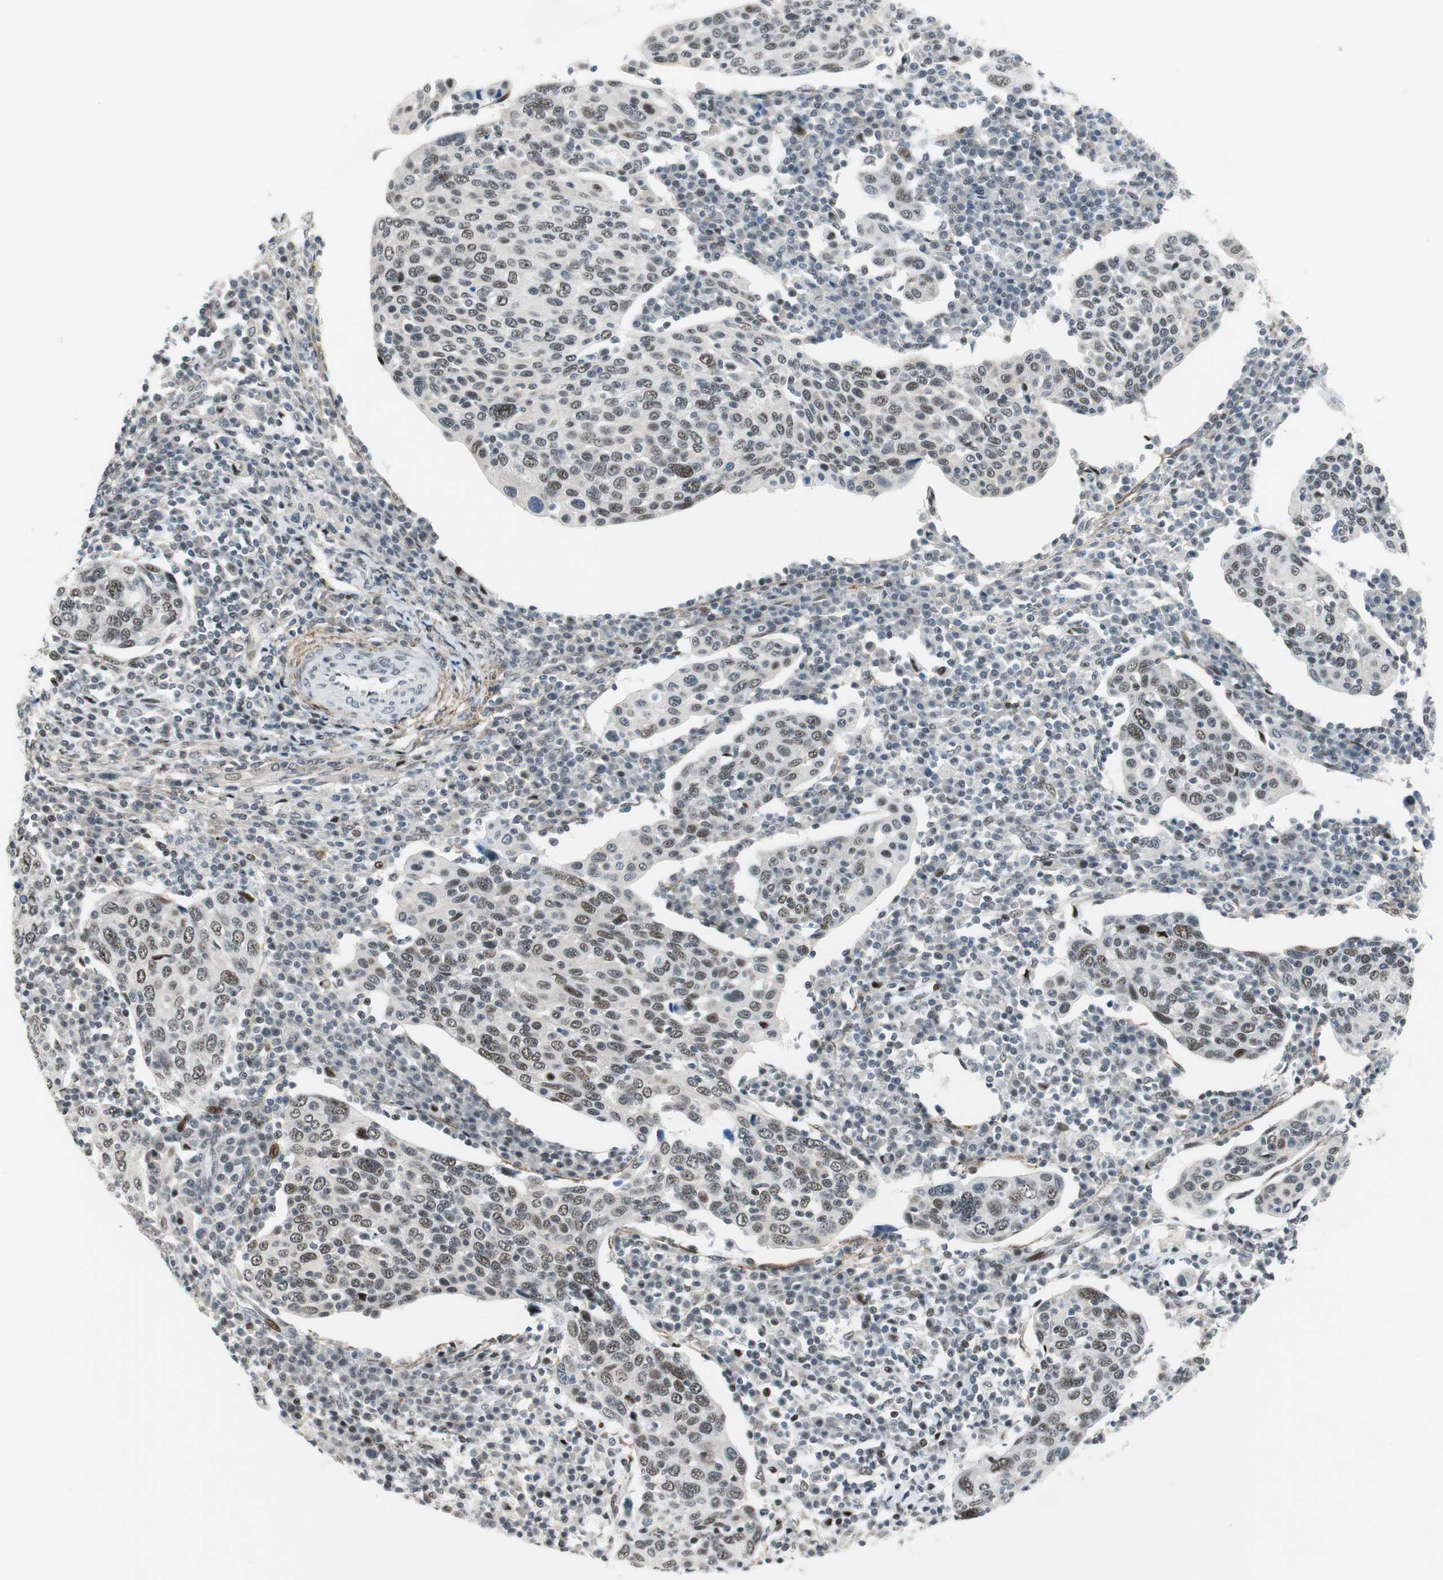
{"staining": {"intensity": "moderate", "quantity": "<25%", "location": "nuclear"}, "tissue": "cervical cancer", "cell_type": "Tumor cells", "image_type": "cancer", "snomed": [{"axis": "morphology", "description": "Squamous cell carcinoma, NOS"}, {"axis": "topography", "description": "Cervix"}], "caption": "Human squamous cell carcinoma (cervical) stained for a protein (brown) demonstrates moderate nuclear positive expression in approximately <25% of tumor cells.", "gene": "FBXO44", "patient": {"sex": "female", "age": 40}}